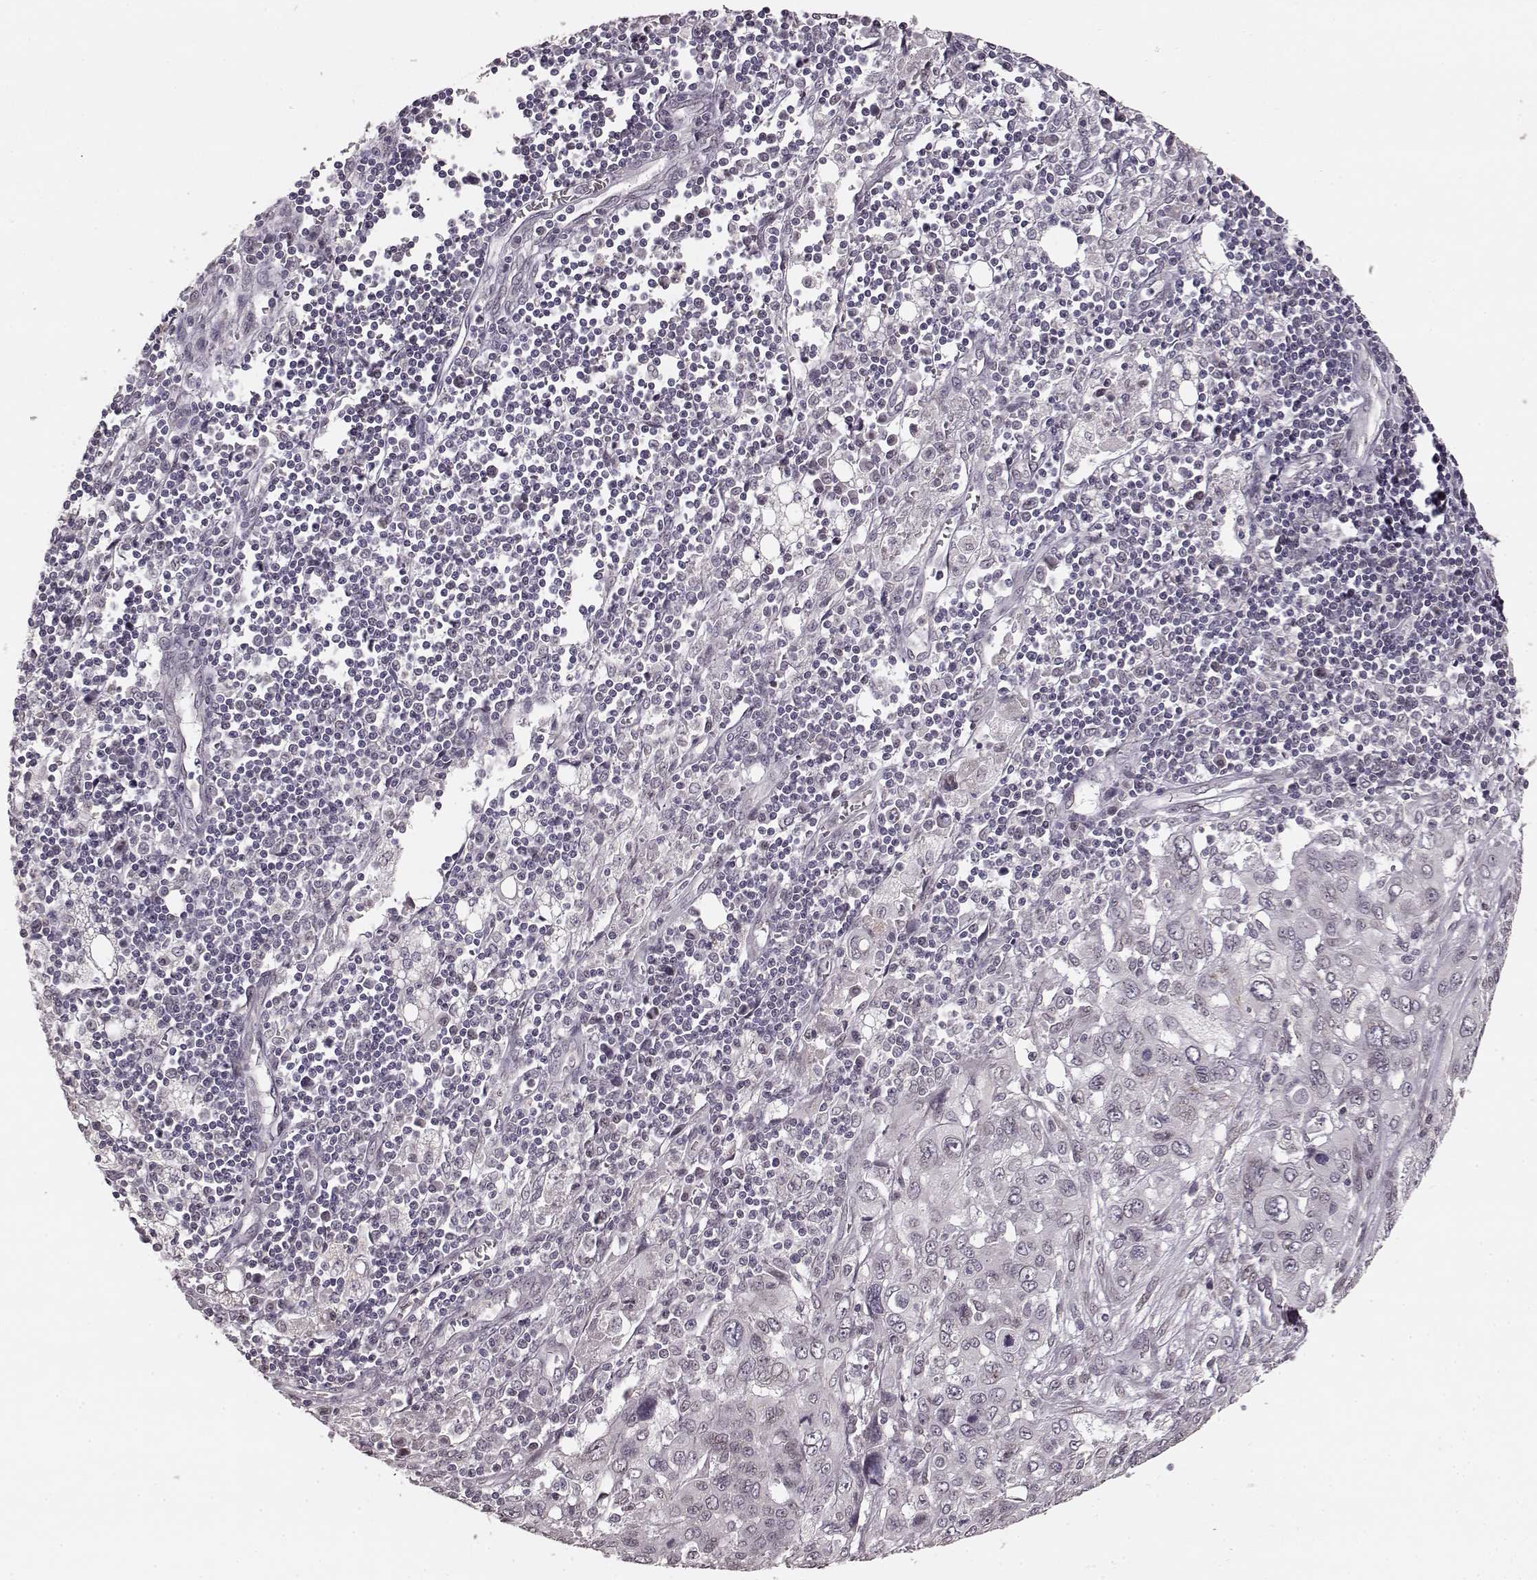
{"staining": {"intensity": "weak", "quantity": "25%-75%", "location": "cytoplasmic/membranous,nuclear"}, "tissue": "pancreatic cancer", "cell_type": "Tumor cells", "image_type": "cancer", "snomed": [{"axis": "morphology", "description": "Adenocarcinoma, NOS"}, {"axis": "topography", "description": "Pancreas"}], "caption": "IHC micrograph of human adenocarcinoma (pancreatic) stained for a protein (brown), which demonstrates low levels of weak cytoplasmic/membranous and nuclear expression in approximately 25%-75% of tumor cells.", "gene": "DCAF12", "patient": {"sex": "male", "age": 47}}